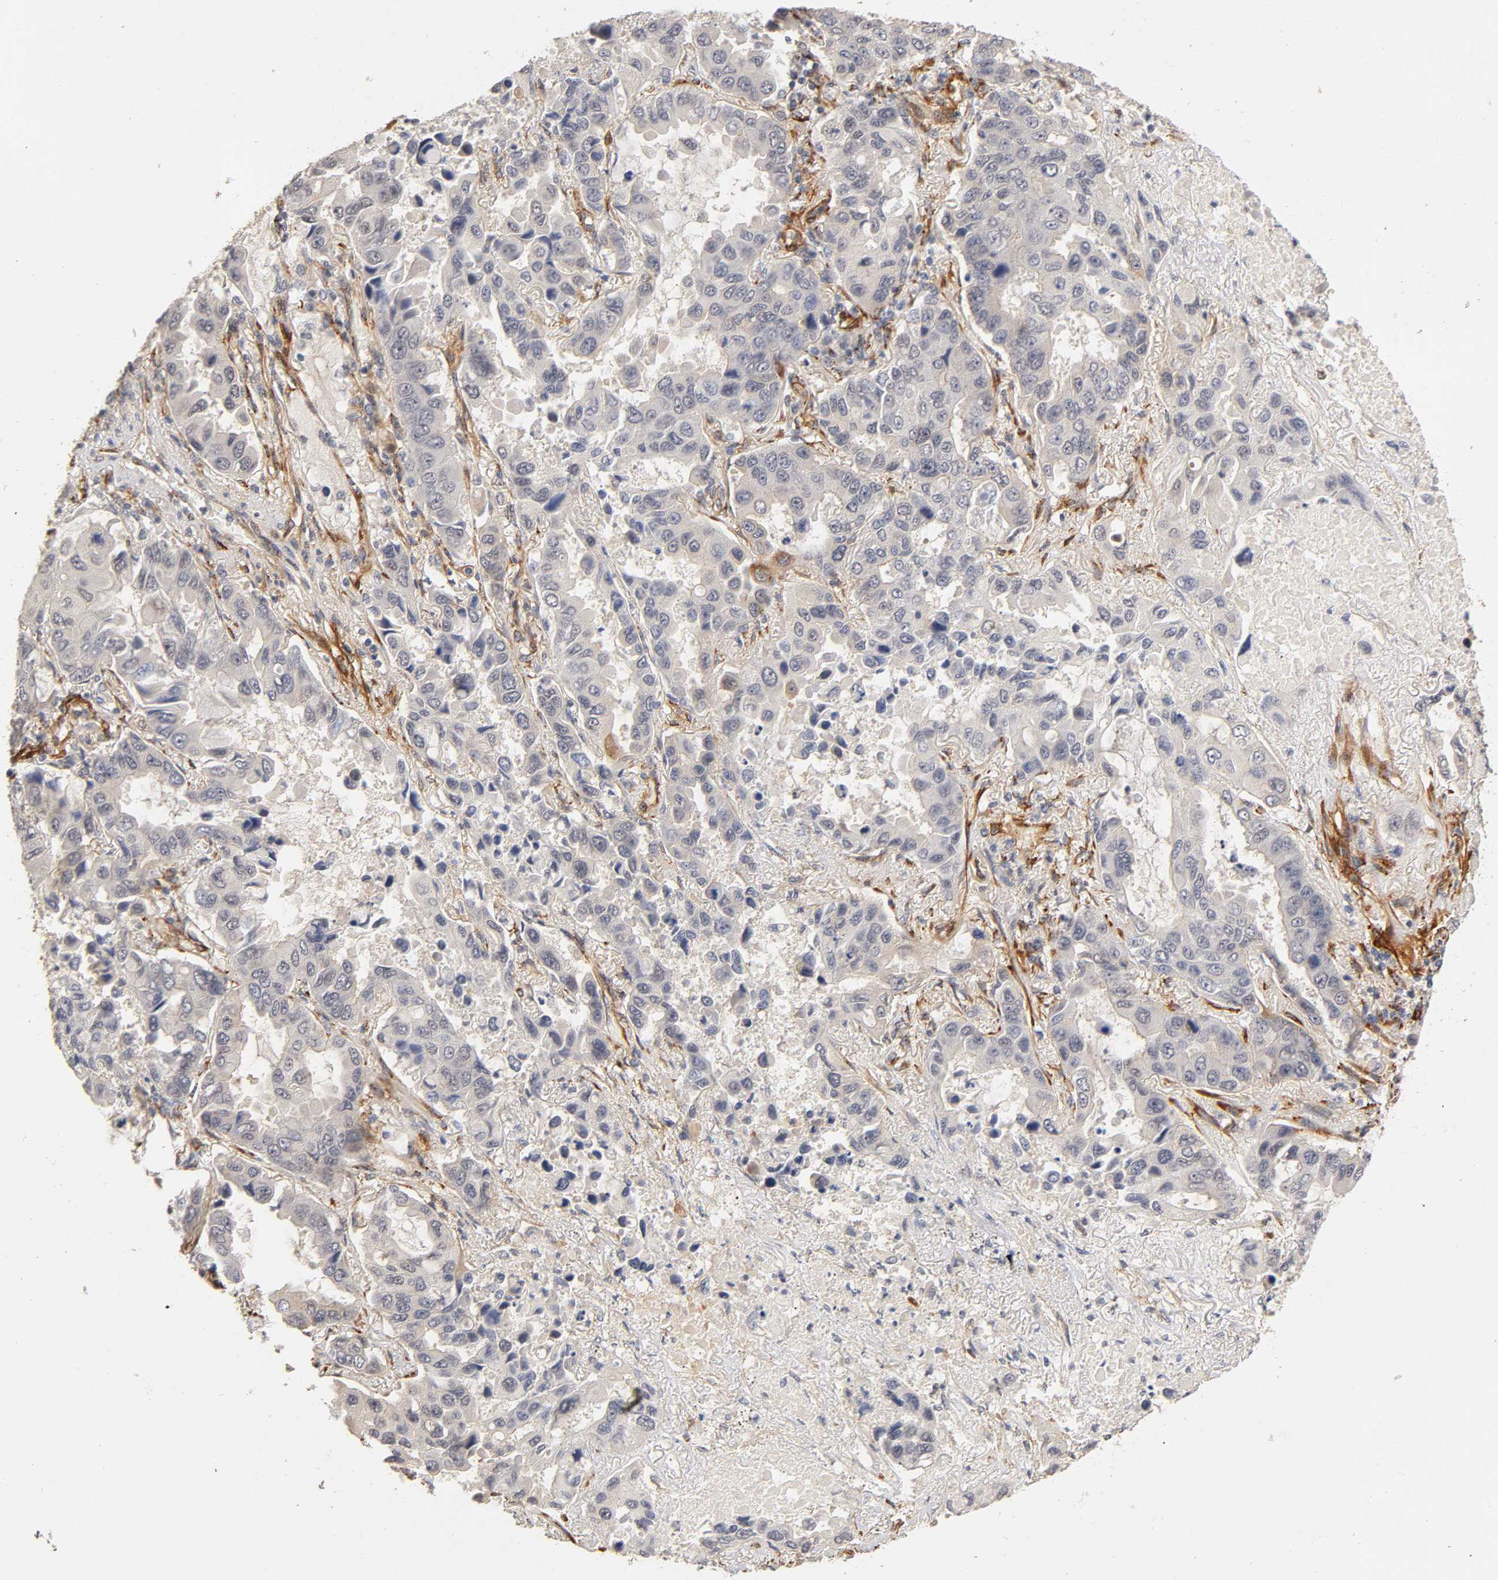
{"staining": {"intensity": "weak", "quantity": "<25%", "location": "cytoplasmic/membranous"}, "tissue": "lung cancer", "cell_type": "Tumor cells", "image_type": "cancer", "snomed": [{"axis": "morphology", "description": "Adenocarcinoma, NOS"}, {"axis": "topography", "description": "Lung"}], "caption": "There is no significant positivity in tumor cells of lung cancer (adenocarcinoma).", "gene": "LAMB1", "patient": {"sex": "male", "age": 64}}